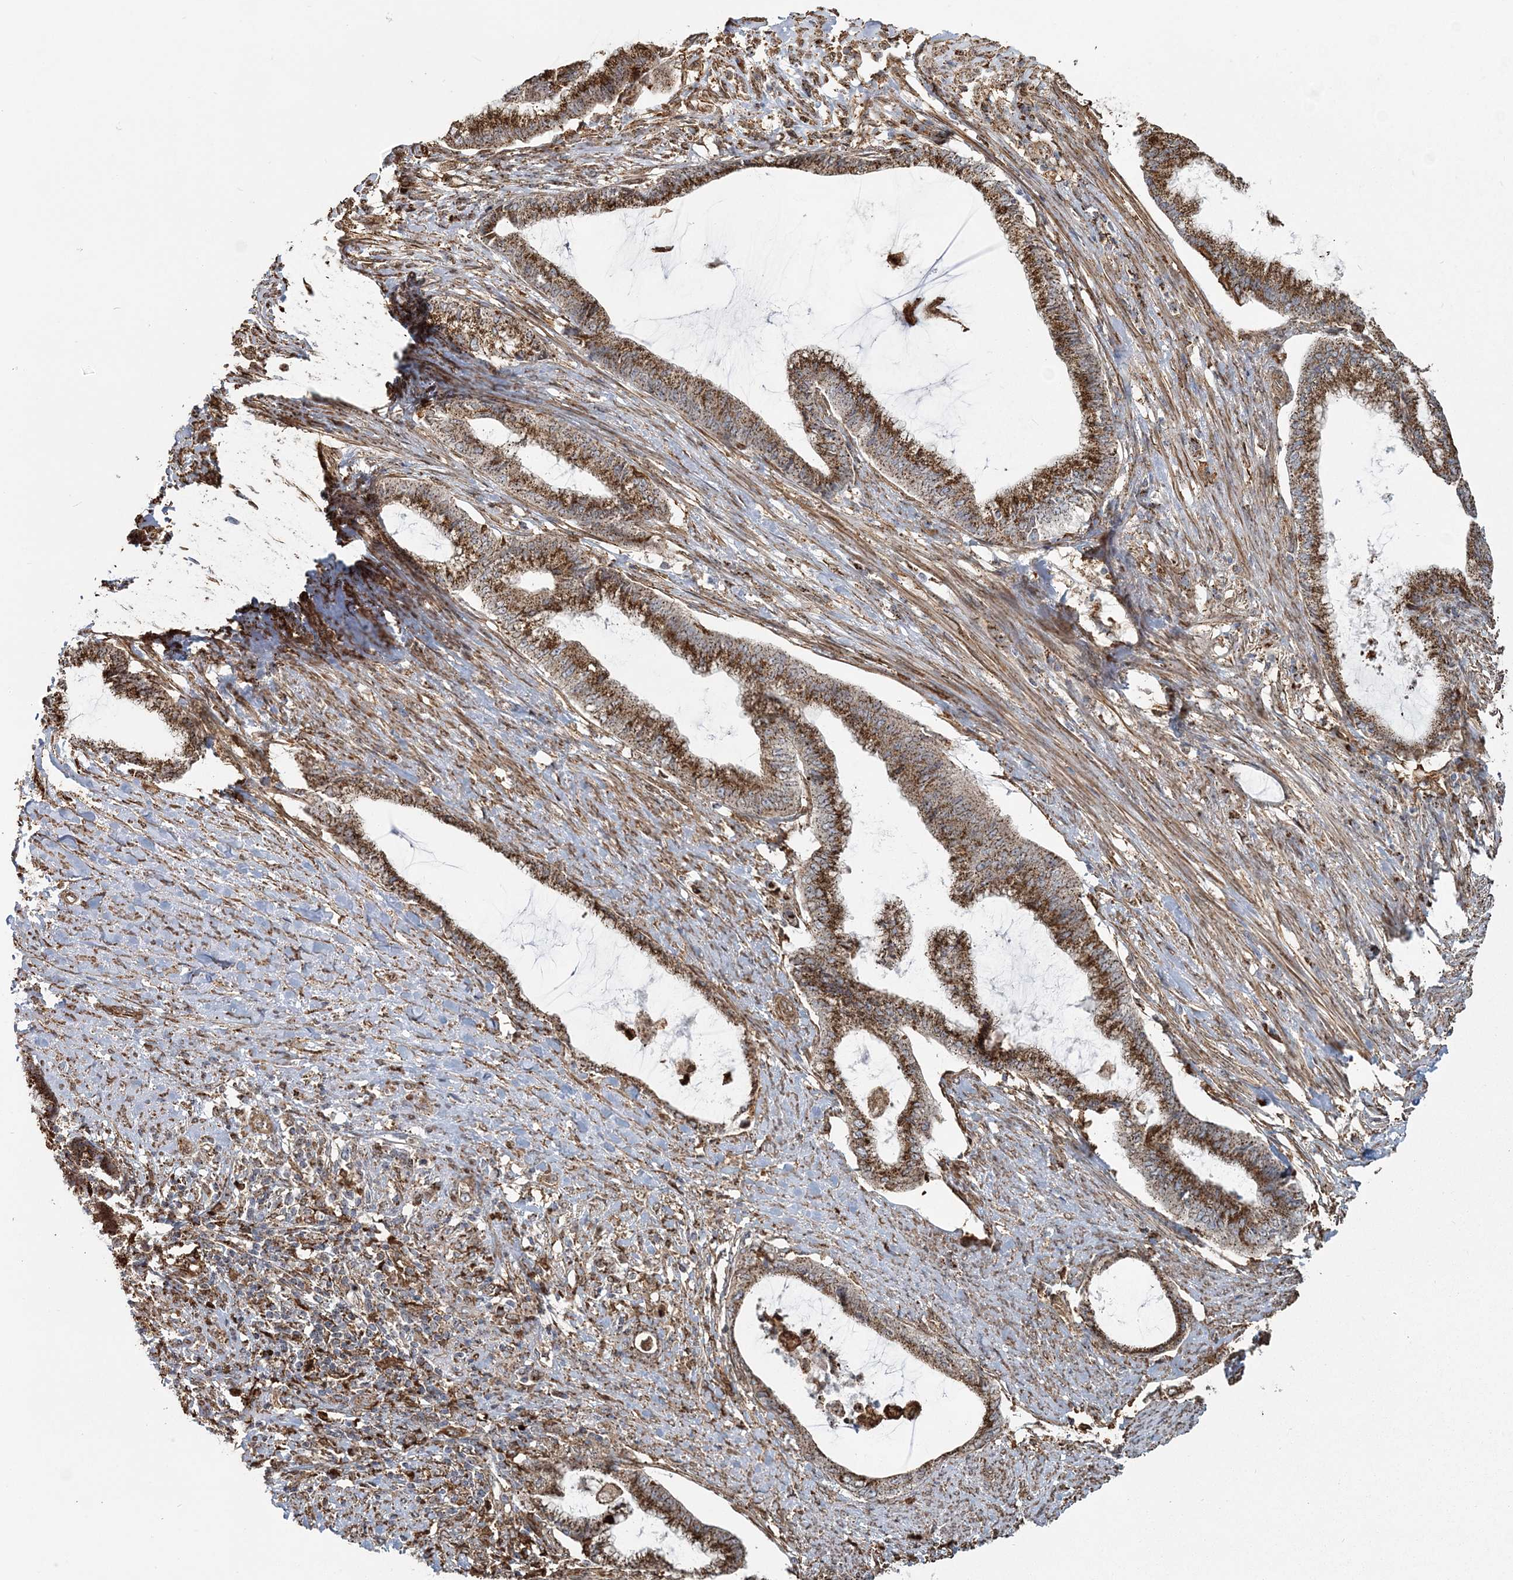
{"staining": {"intensity": "strong", "quantity": ">75%", "location": "cytoplasmic/membranous"}, "tissue": "endometrial cancer", "cell_type": "Tumor cells", "image_type": "cancer", "snomed": [{"axis": "morphology", "description": "Adenocarcinoma, NOS"}, {"axis": "topography", "description": "Endometrium"}], "caption": "The histopathology image demonstrates staining of endometrial cancer (adenocarcinoma), revealing strong cytoplasmic/membranous protein expression (brown color) within tumor cells.", "gene": "TRAF3IP2", "patient": {"sex": "female", "age": 86}}